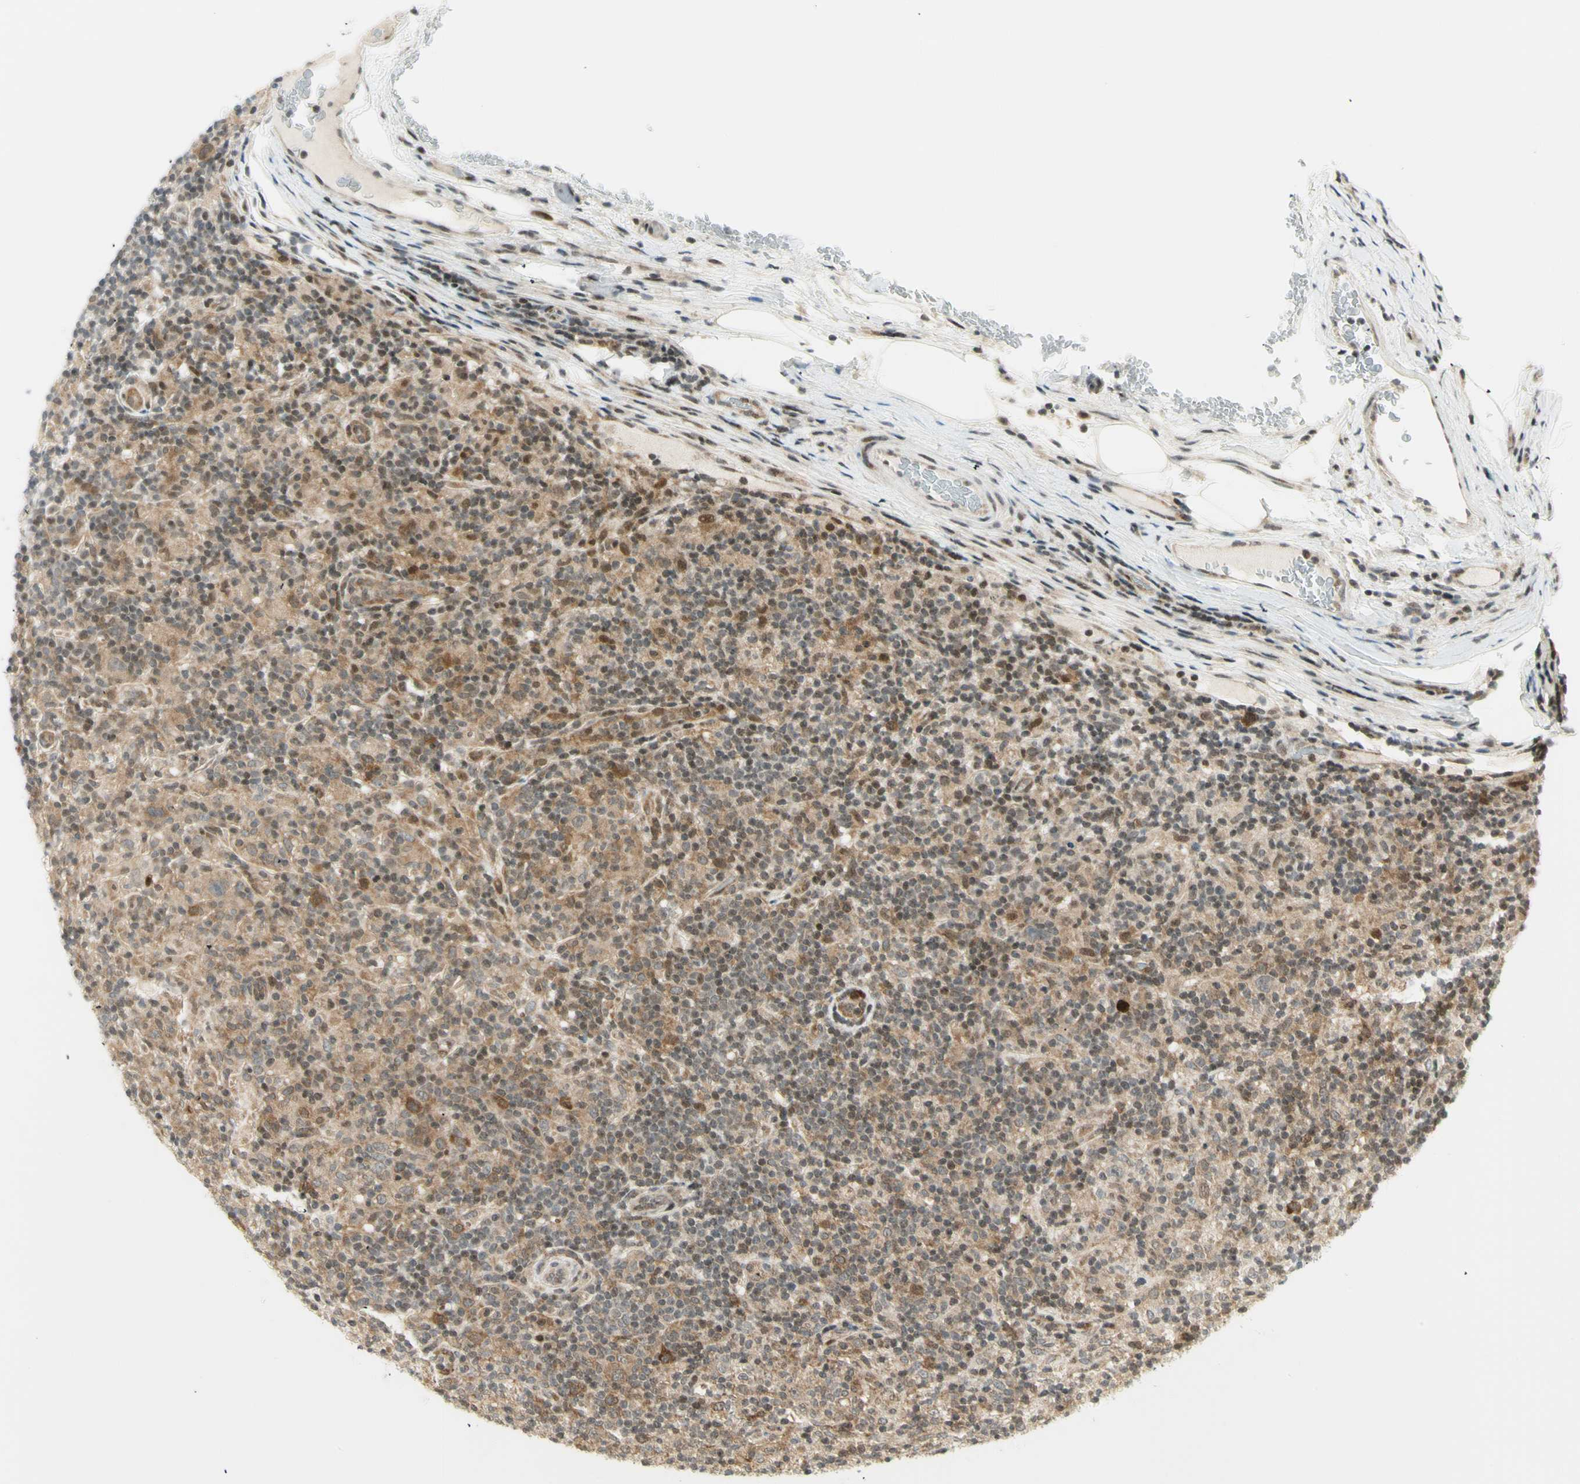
{"staining": {"intensity": "weak", "quantity": ">75%", "location": "cytoplasmic/membranous"}, "tissue": "lymphoma", "cell_type": "Tumor cells", "image_type": "cancer", "snomed": [{"axis": "morphology", "description": "Hodgkin's disease, NOS"}, {"axis": "topography", "description": "Lymph node"}], "caption": "Brown immunohistochemical staining in lymphoma displays weak cytoplasmic/membranous staining in approximately >75% of tumor cells.", "gene": "TPT1", "patient": {"sex": "male", "age": 70}}